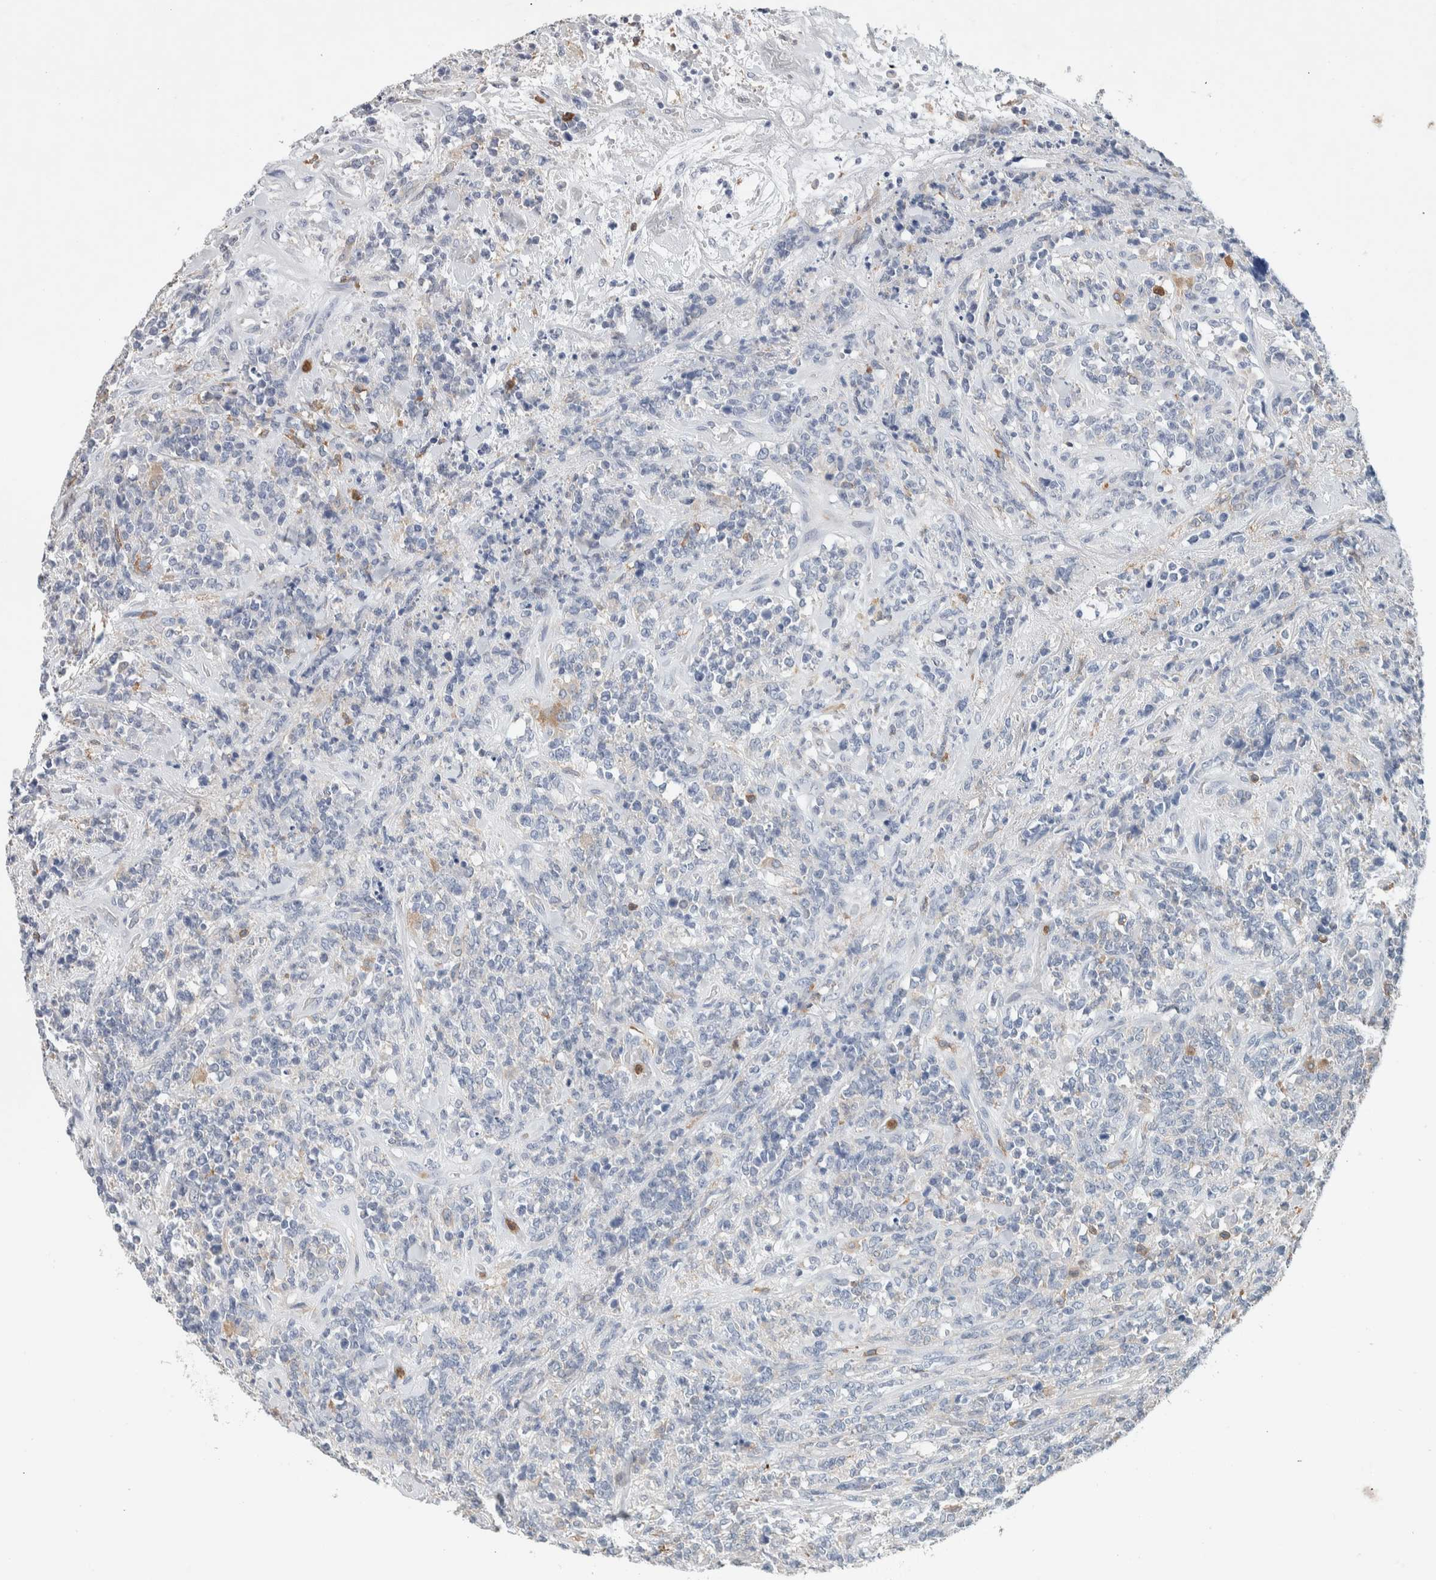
{"staining": {"intensity": "negative", "quantity": "none", "location": "none"}, "tissue": "lymphoma", "cell_type": "Tumor cells", "image_type": "cancer", "snomed": [{"axis": "morphology", "description": "Malignant lymphoma, non-Hodgkin's type, High grade"}, {"axis": "topography", "description": "Soft tissue"}], "caption": "This is an immunohistochemistry micrograph of lymphoma. There is no positivity in tumor cells.", "gene": "NCF2", "patient": {"sex": "male", "age": 18}}